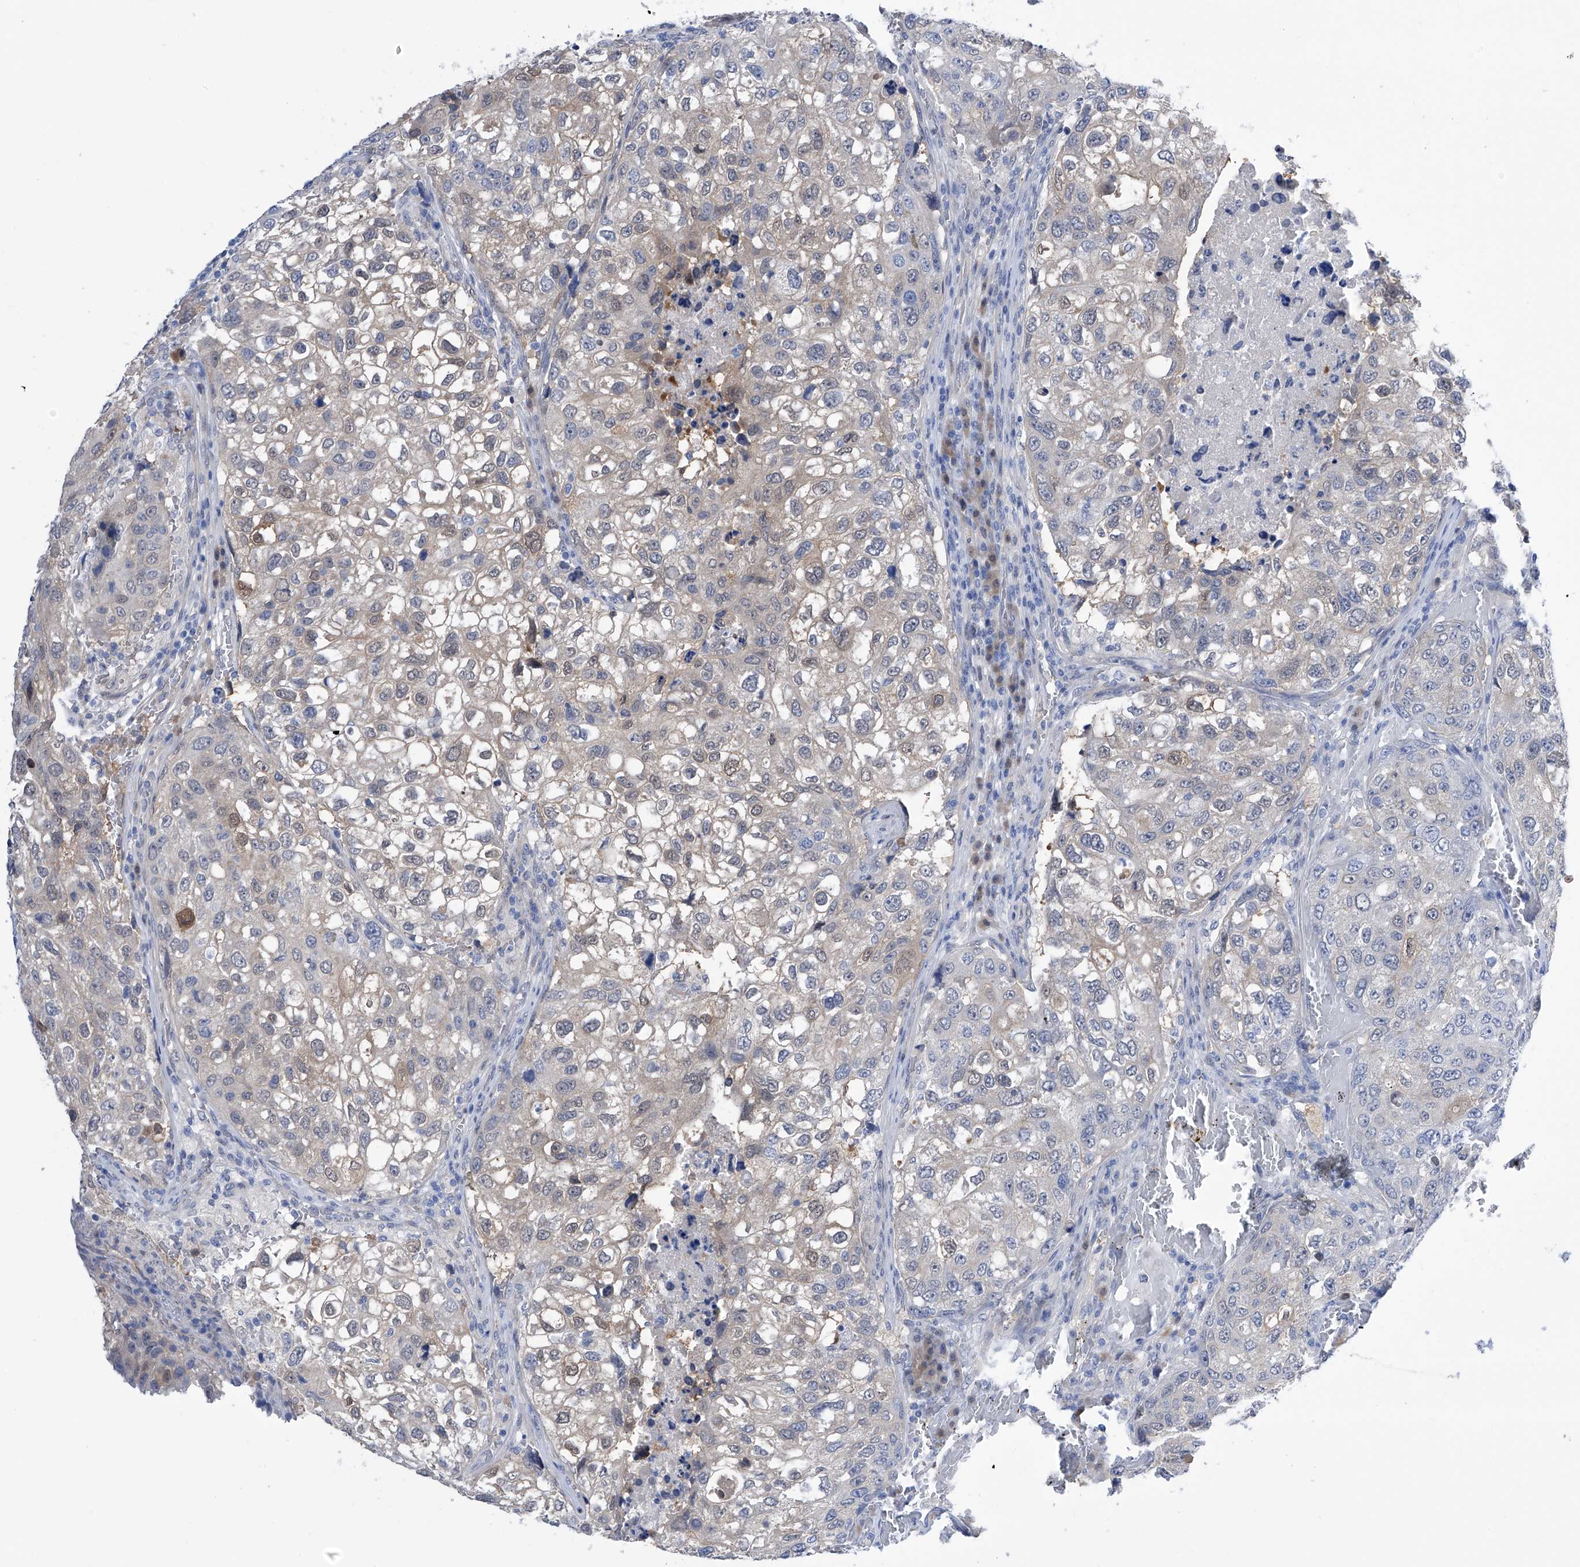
{"staining": {"intensity": "weak", "quantity": "<25%", "location": "cytoplasmic/membranous,nuclear"}, "tissue": "urothelial cancer", "cell_type": "Tumor cells", "image_type": "cancer", "snomed": [{"axis": "morphology", "description": "Urothelial carcinoma, High grade"}, {"axis": "topography", "description": "Lymph node"}, {"axis": "topography", "description": "Urinary bladder"}], "caption": "A micrograph of human urothelial cancer is negative for staining in tumor cells.", "gene": "PGM3", "patient": {"sex": "male", "age": 51}}